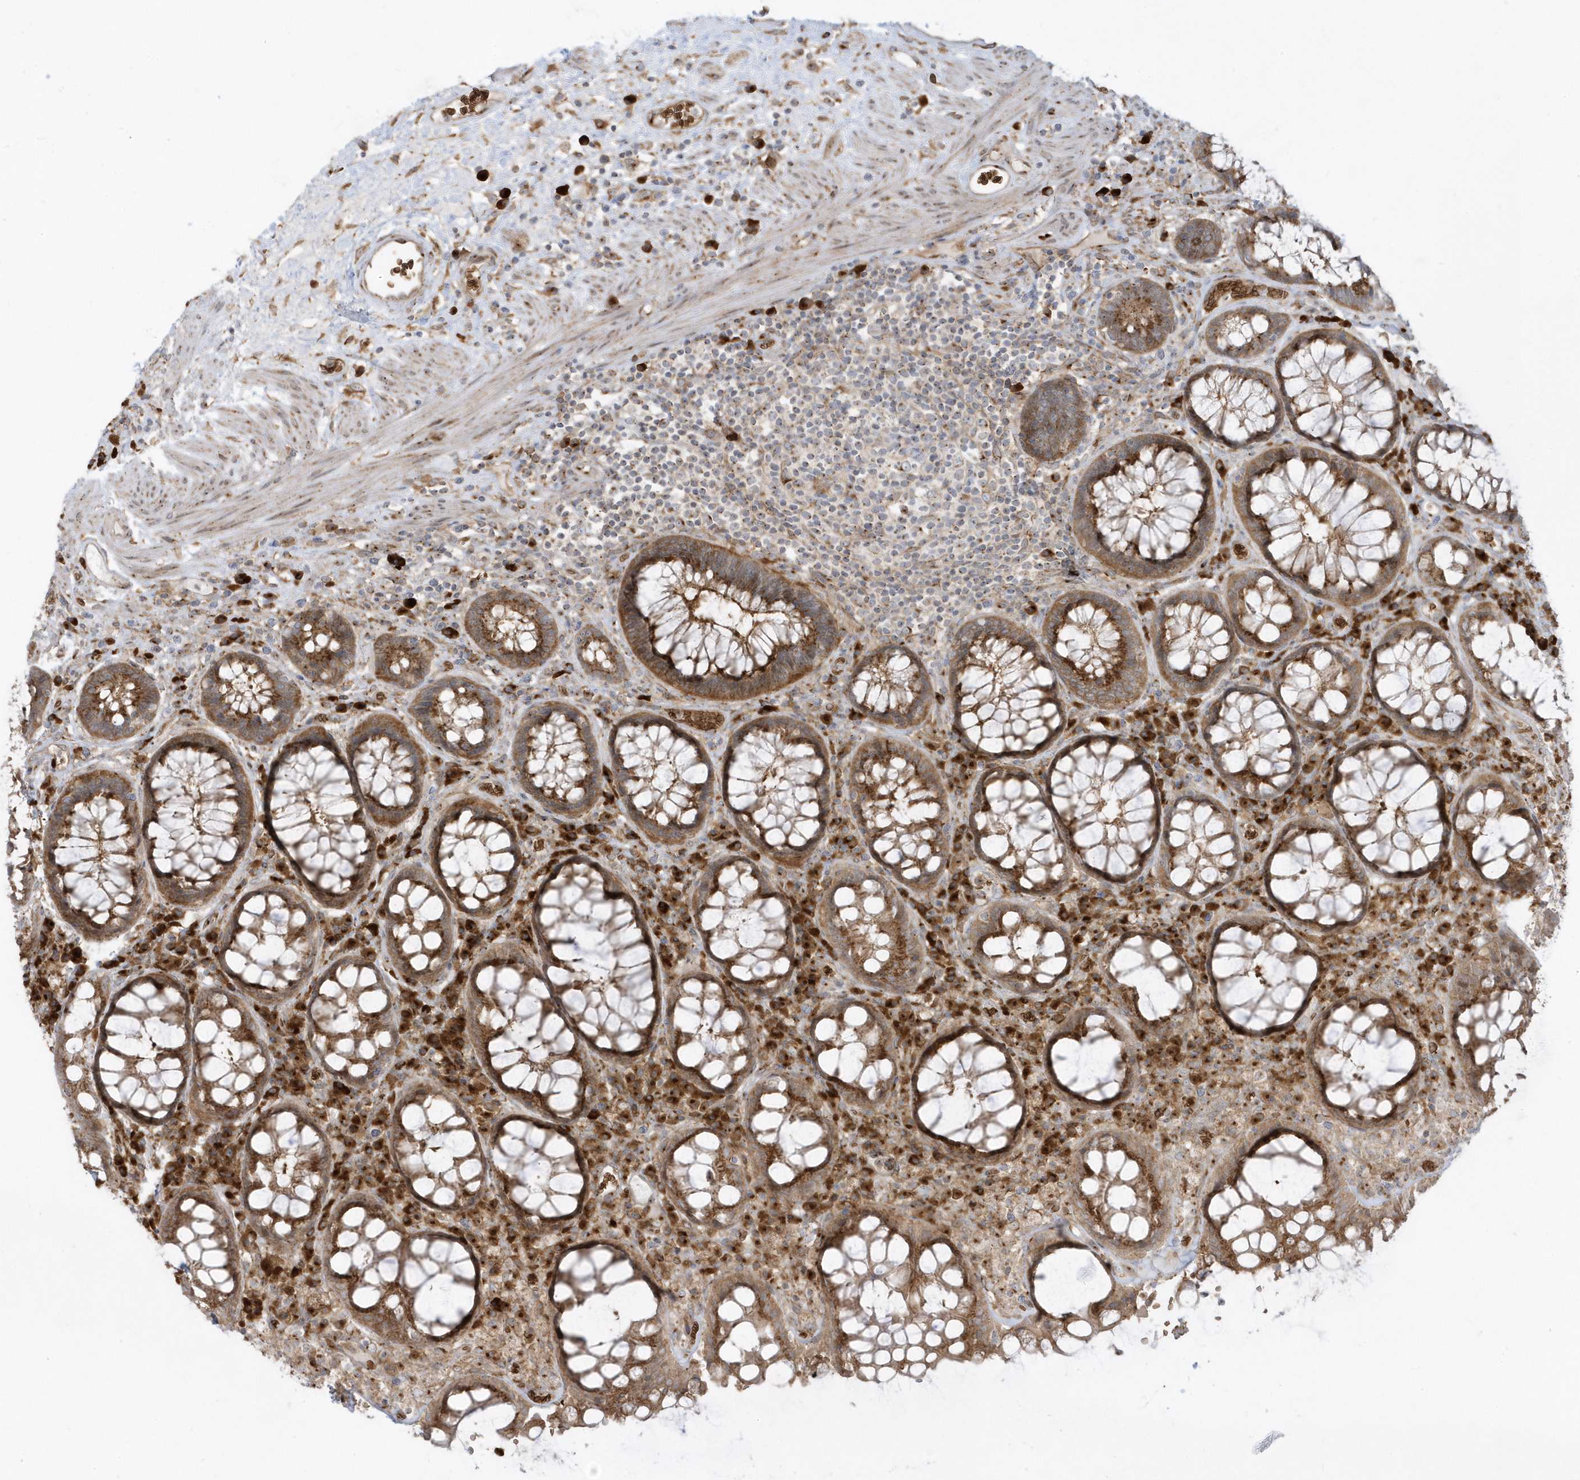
{"staining": {"intensity": "strong", "quantity": ">75%", "location": "cytoplasmic/membranous"}, "tissue": "rectum", "cell_type": "Glandular cells", "image_type": "normal", "snomed": [{"axis": "morphology", "description": "Normal tissue, NOS"}, {"axis": "topography", "description": "Rectum"}], "caption": "This histopathology image exhibits benign rectum stained with IHC to label a protein in brown. The cytoplasmic/membranous of glandular cells show strong positivity for the protein. Nuclei are counter-stained blue.", "gene": "RPP40", "patient": {"sex": "male", "age": 64}}